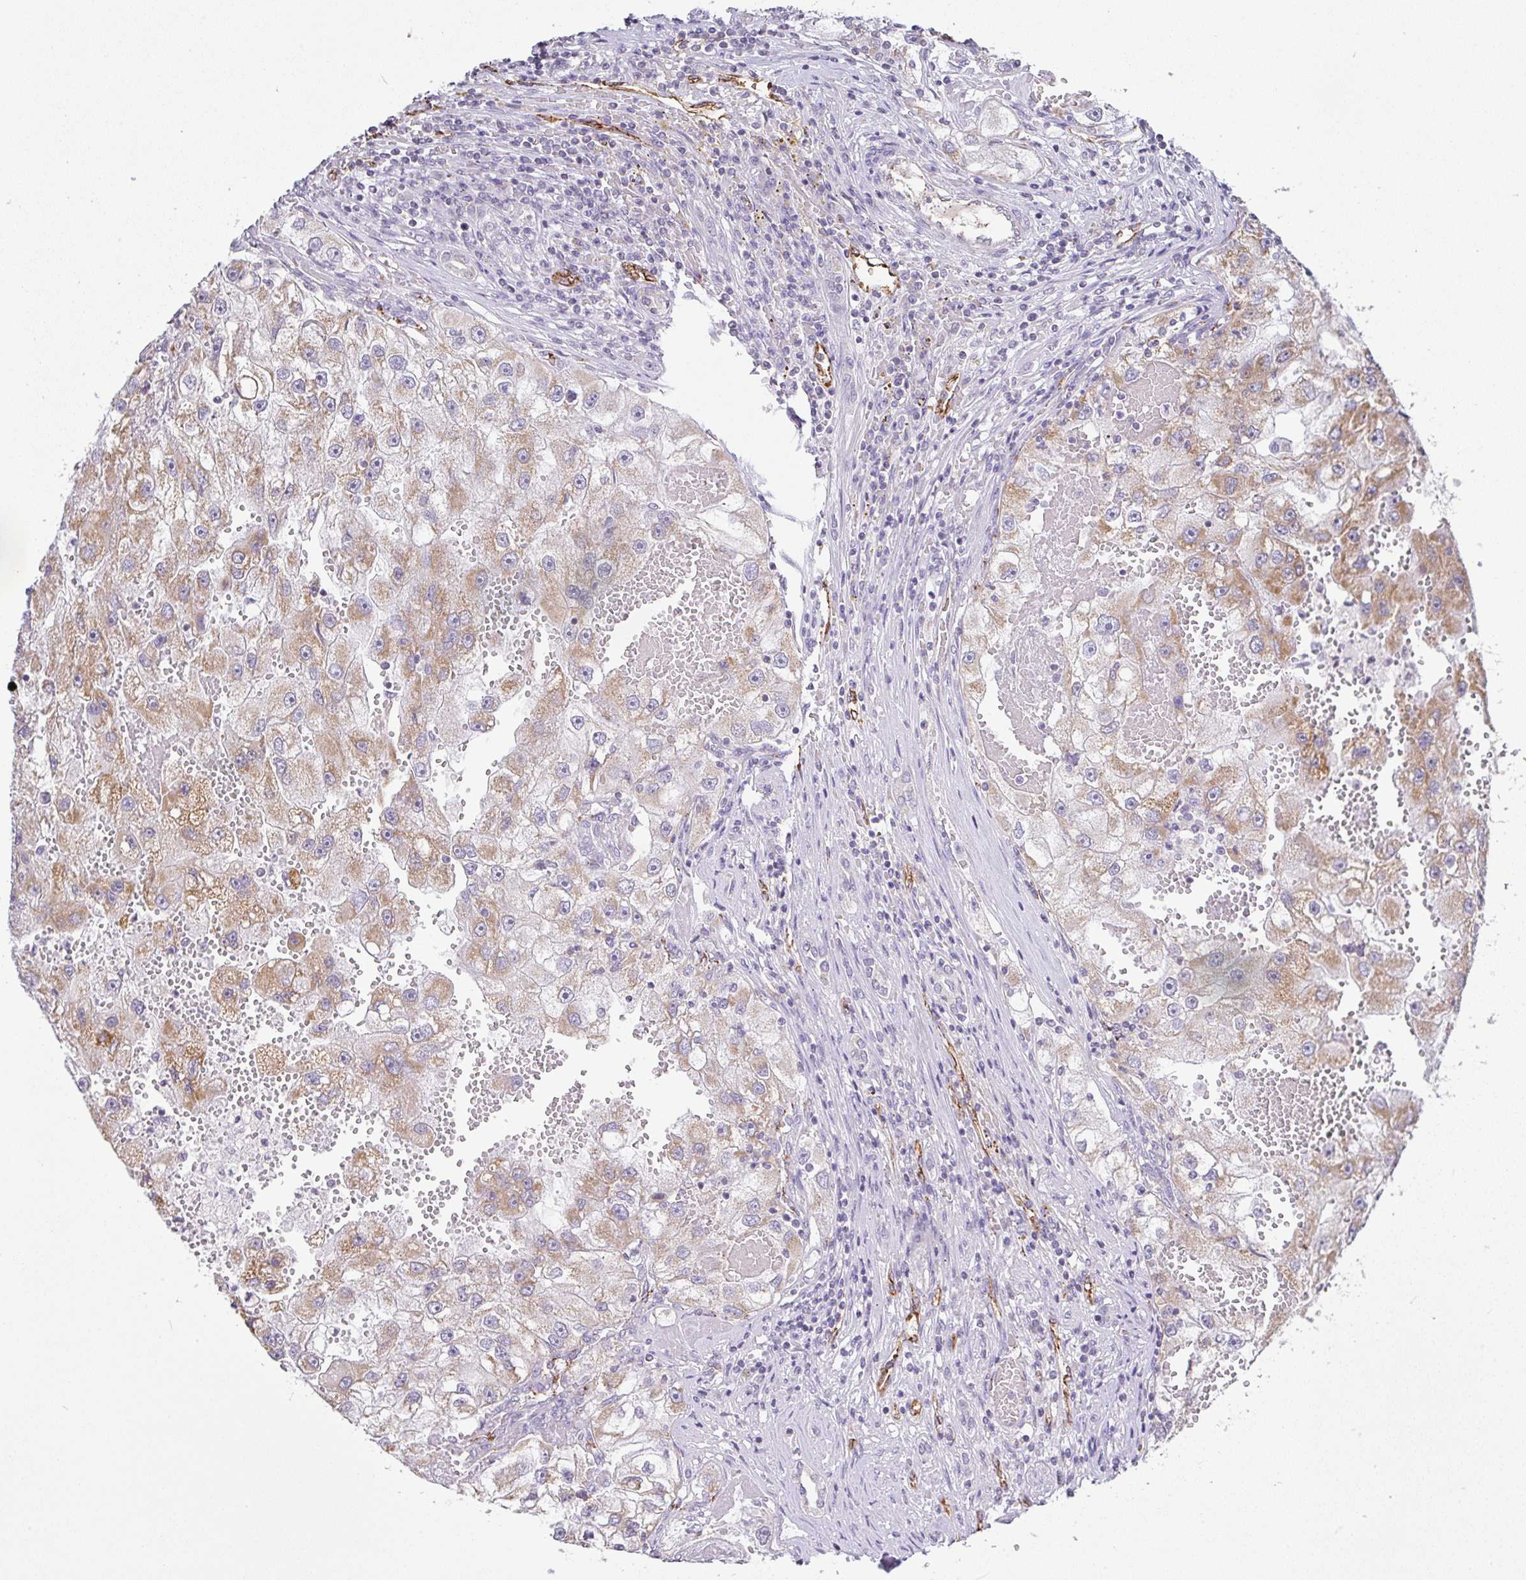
{"staining": {"intensity": "moderate", "quantity": "25%-75%", "location": "cytoplasmic/membranous"}, "tissue": "renal cancer", "cell_type": "Tumor cells", "image_type": "cancer", "snomed": [{"axis": "morphology", "description": "Adenocarcinoma, NOS"}, {"axis": "topography", "description": "Kidney"}], "caption": "Brown immunohistochemical staining in human renal cancer (adenocarcinoma) exhibits moderate cytoplasmic/membranous staining in about 25%-75% of tumor cells.", "gene": "PLCD4", "patient": {"sex": "male", "age": 63}}